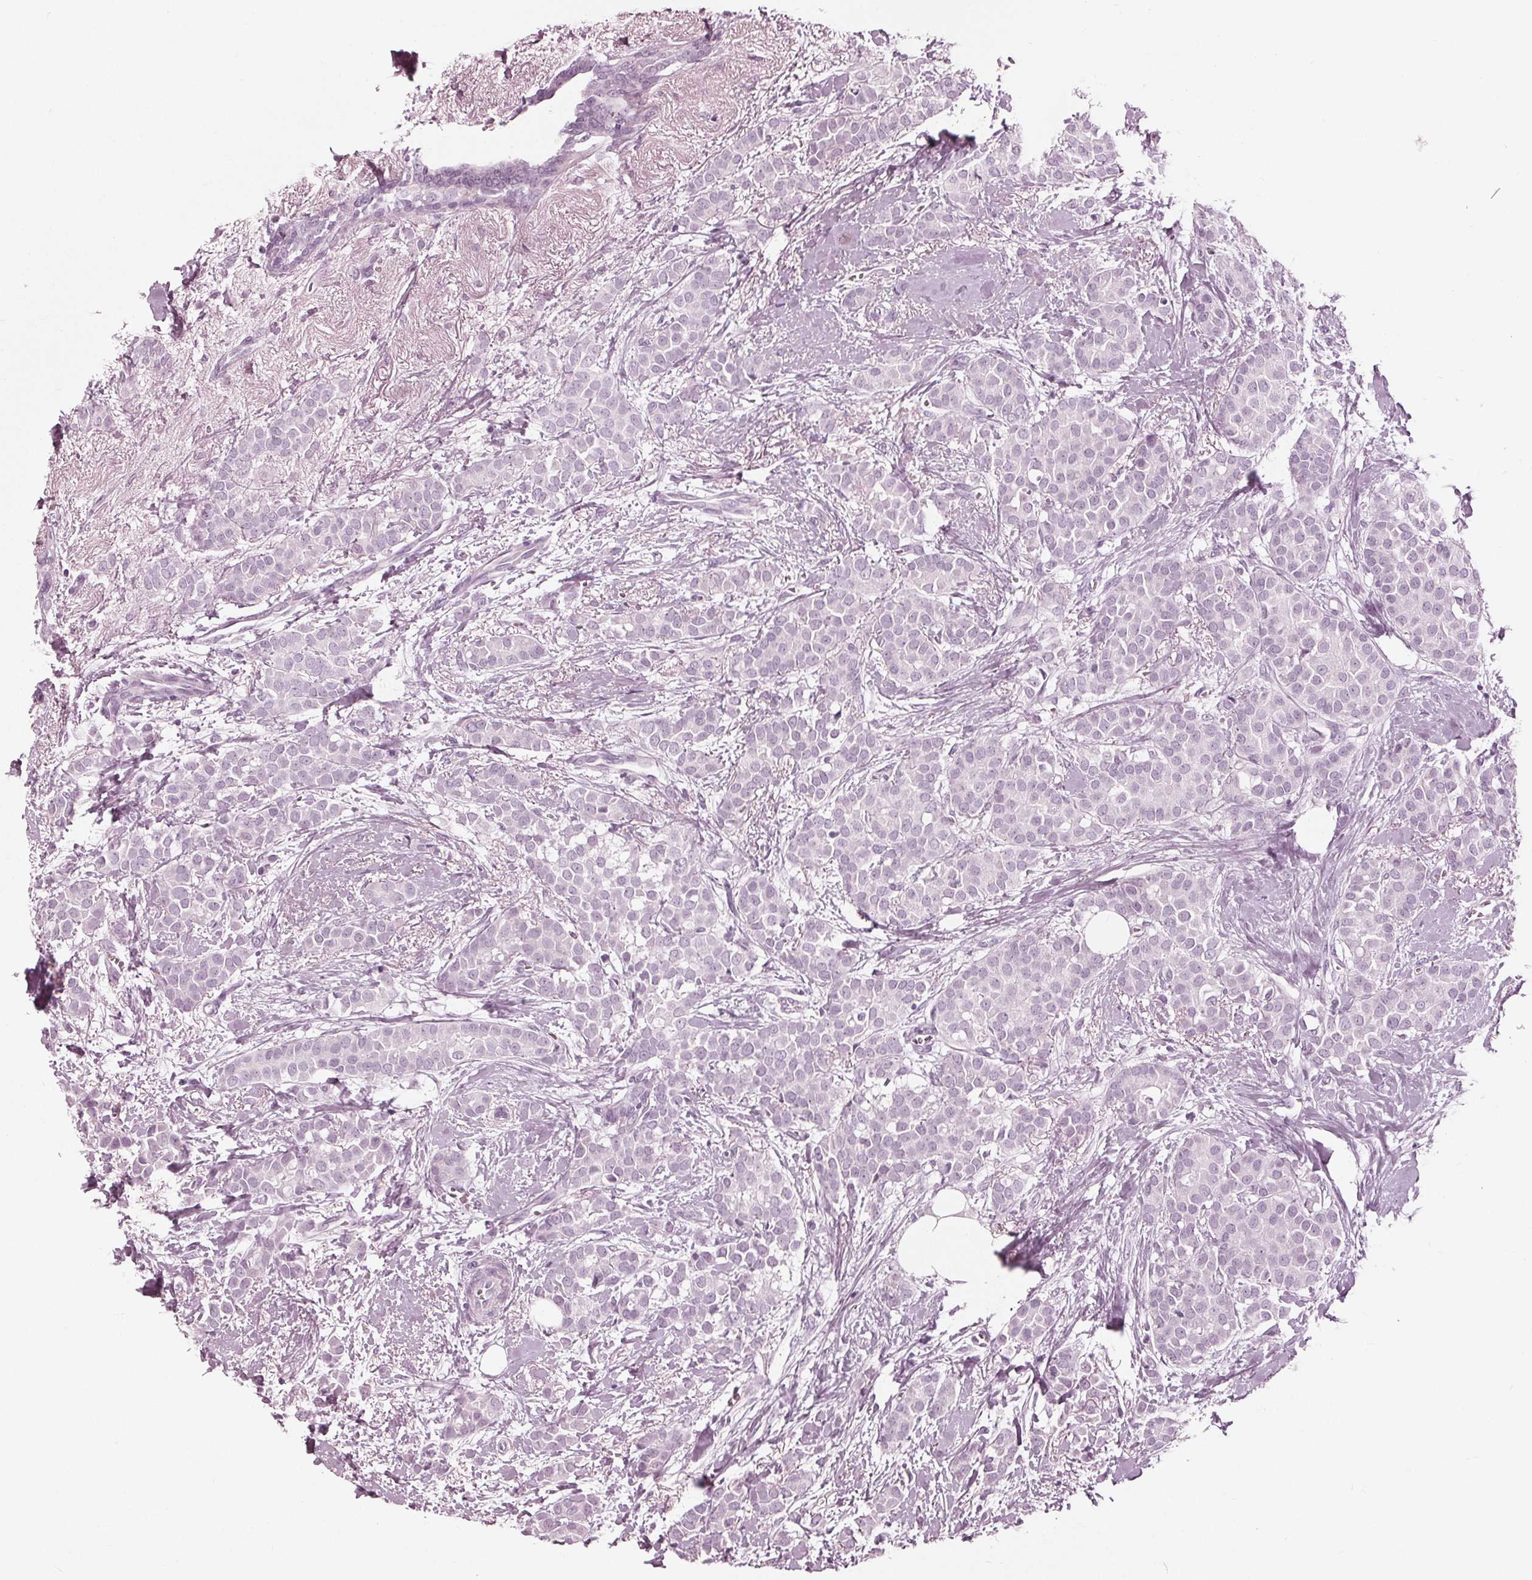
{"staining": {"intensity": "negative", "quantity": "none", "location": "none"}, "tissue": "breast cancer", "cell_type": "Tumor cells", "image_type": "cancer", "snomed": [{"axis": "morphology", "description": "Duct carcinoma"}, {"axis": "topography", "description": "Breast"}], "caption": "Immunohistochemistry (IHC) photomicrograph of neoplastic tissue: human breast intraductal carcinoma stained with DAB (3,3'-diaminobenzidine) exhibits no significant protein expression in tumor cells.", "gene": "KRT28", "patient": {"sex": "female", "age": 79}}